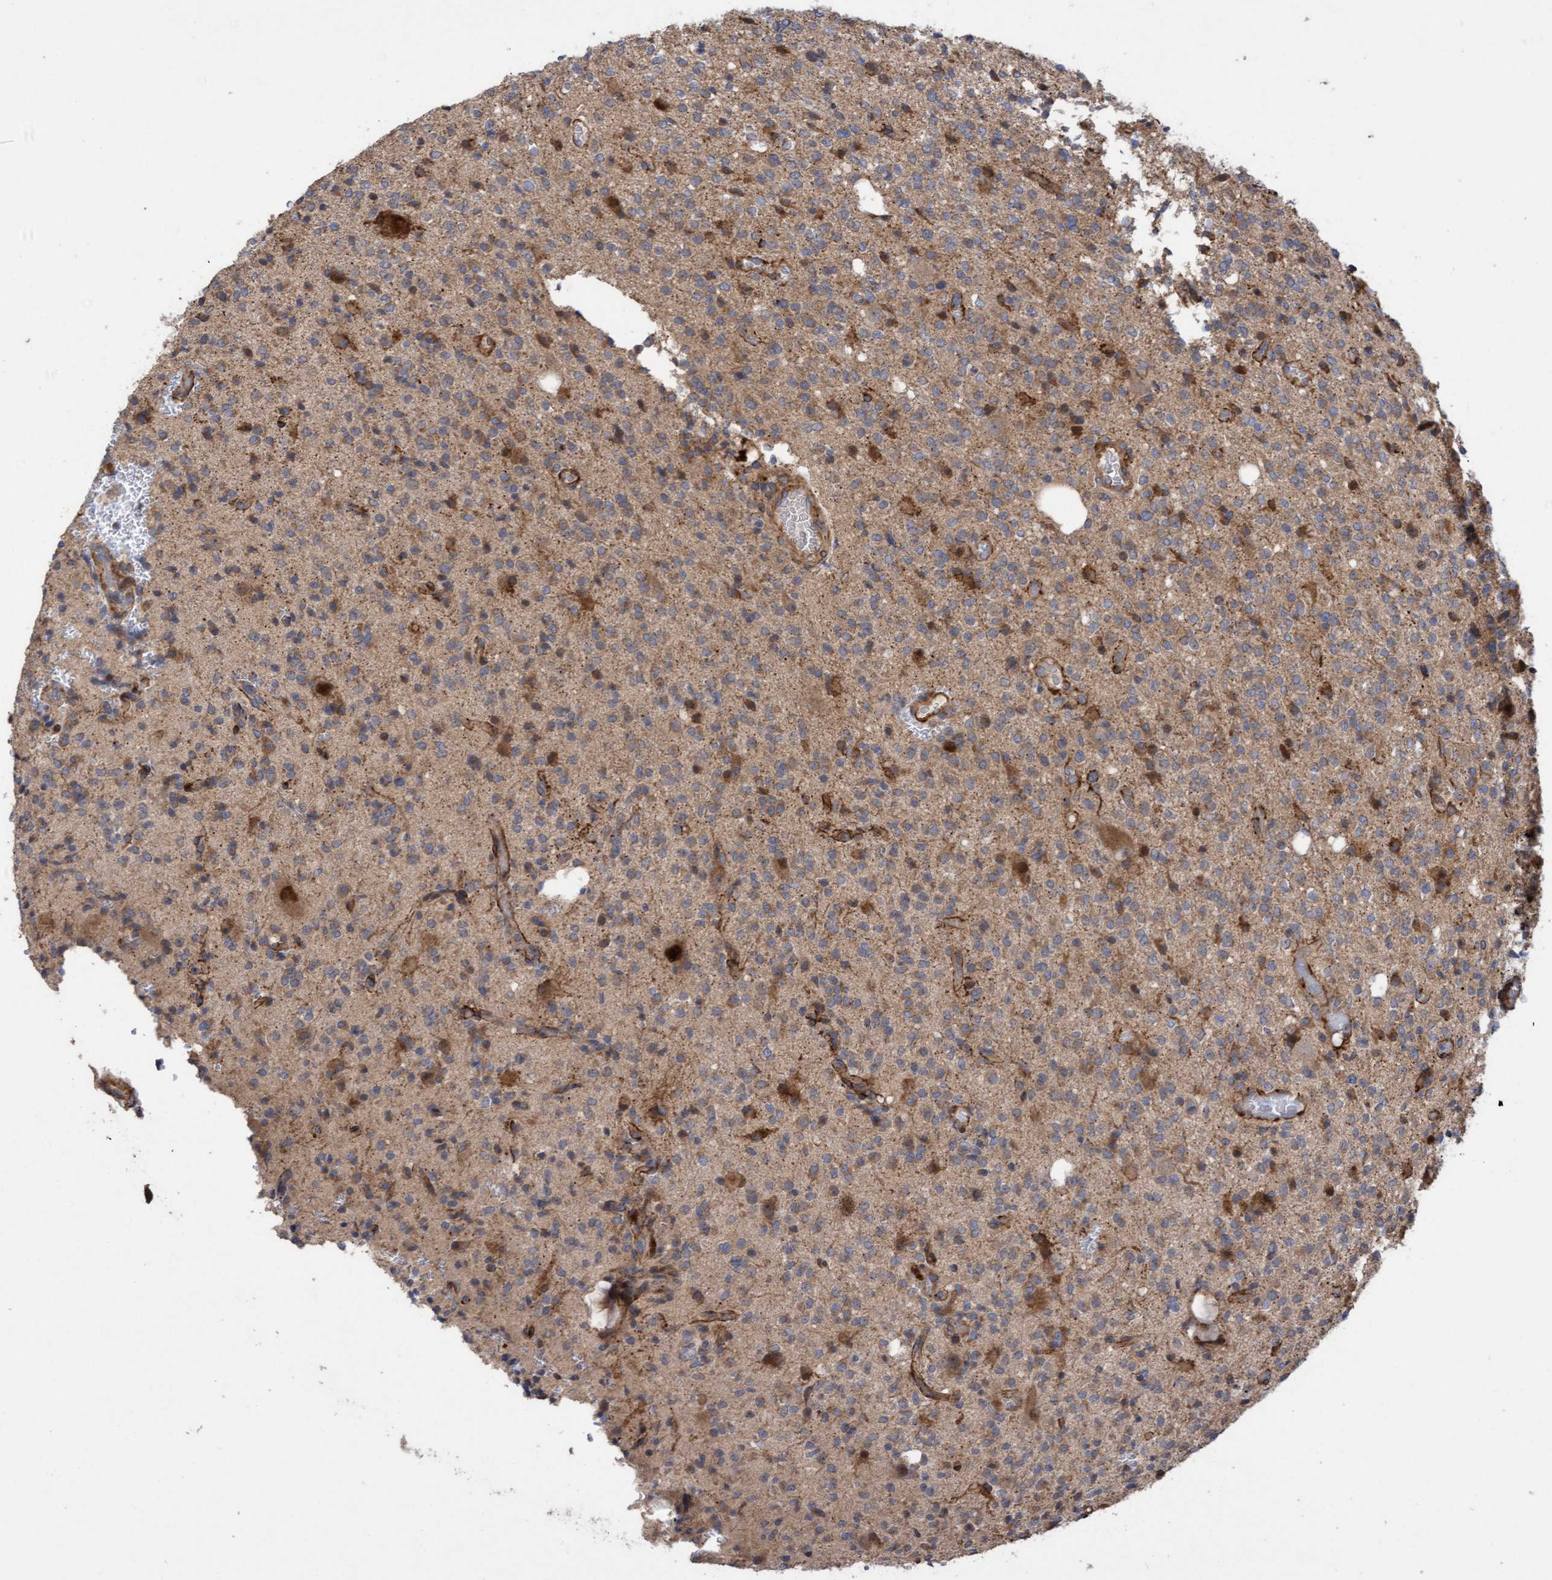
{"staining": {"intensity": "moderate", "quantity": ">75%", "location": "cytoplasmic/membranous"}, "tissue": "glioma", "cell_type": "Tumor cells", "image_type": "cancer", "snomed": [{"axis": "morphology", "description": "Glioma, malignant, High grade"}, {"axis": "topography", "description": "Brain"}], "caption": "Moderate cytoplasmic/membranous expression is appreciated in approximately >75% of tumor cells in glioma.", "gene": "ELP5", "patient": {"sex": "male", "age": 34}}